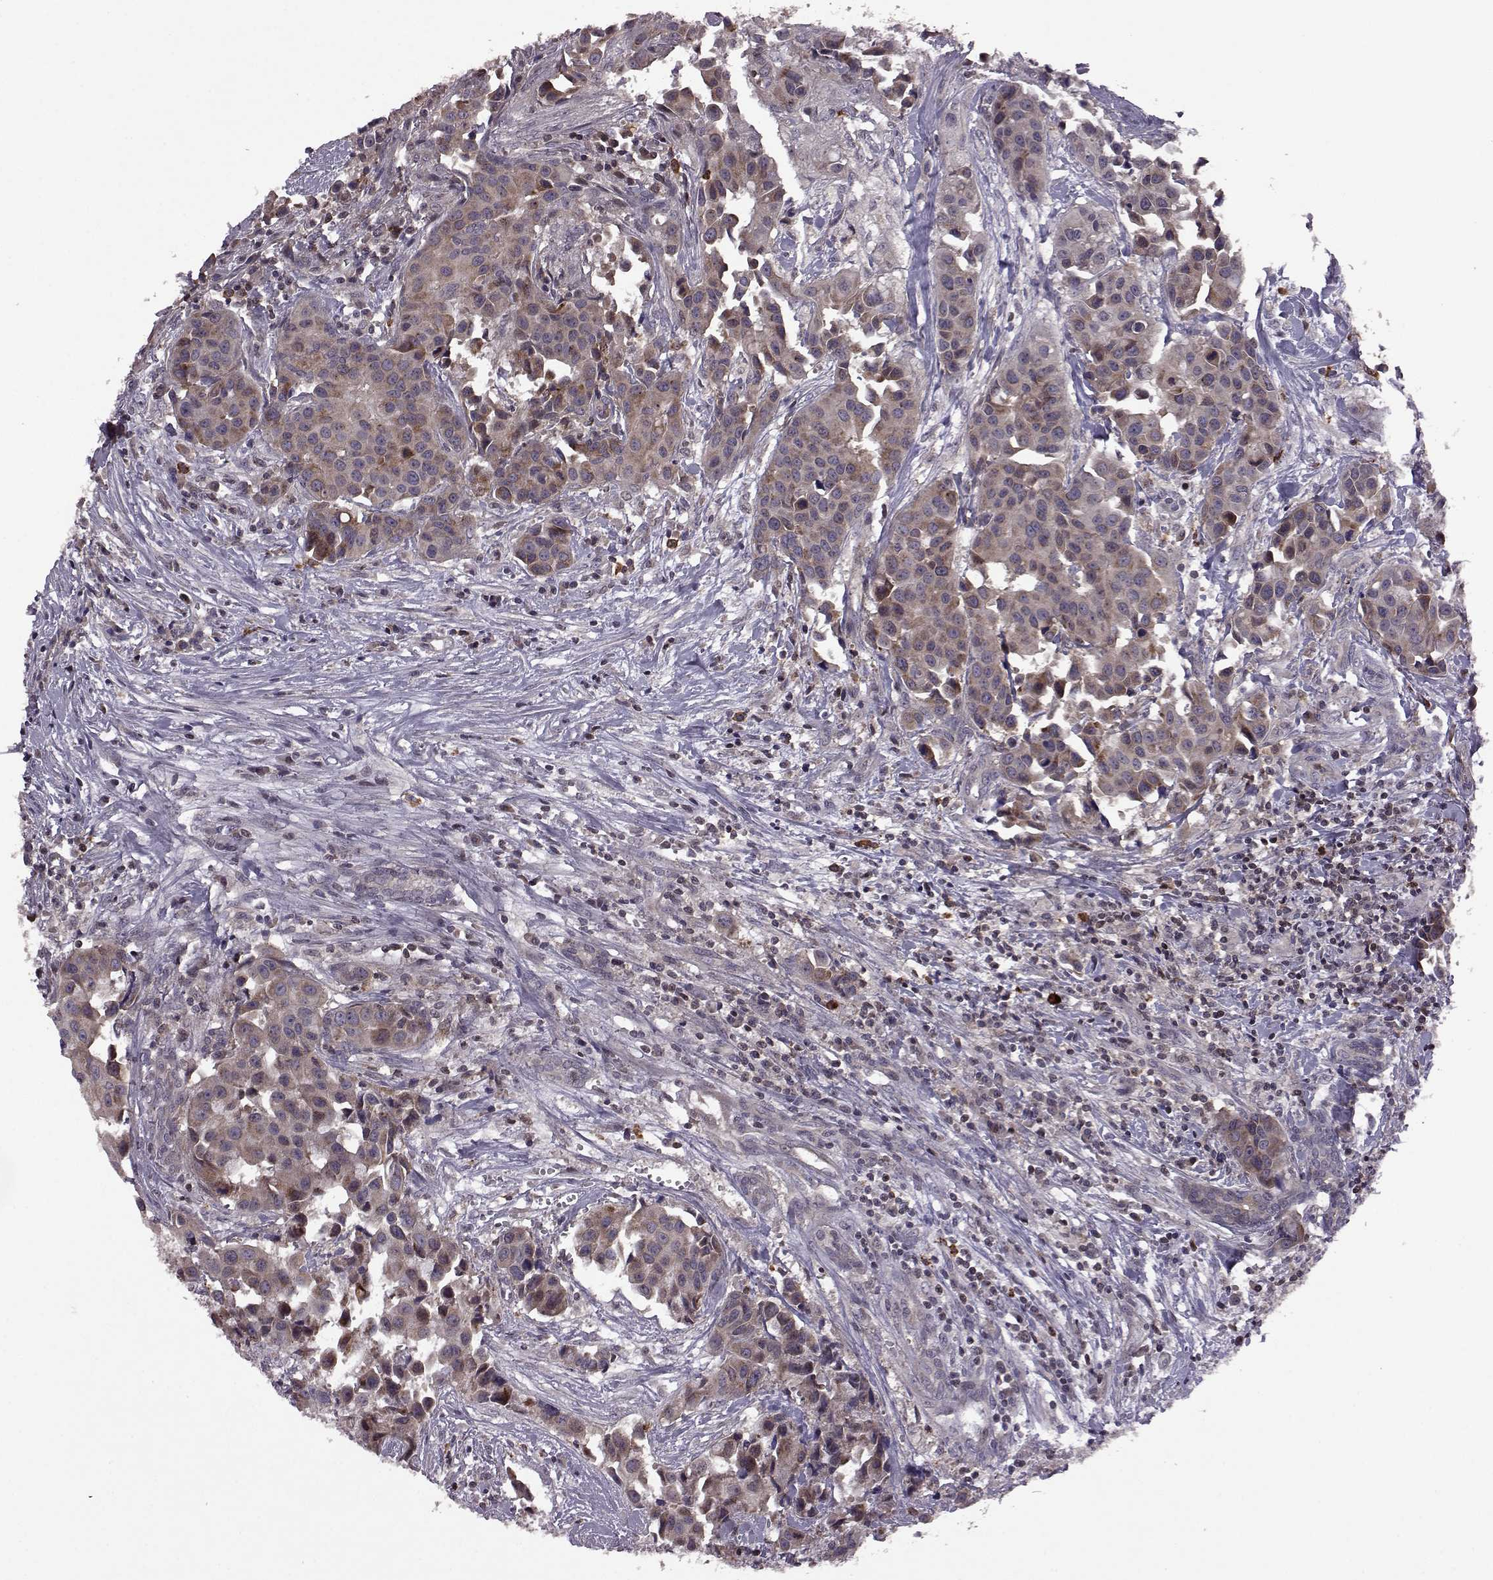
{"staining": {"intensity": "moderate", "quantity": "25%-75%", "location": "cytoplasmic/membranous"}, "tissue": "head and neck cancer", "cell_type": "Tumor cells", "image_type": "cancer", "snomed": [{"axis": "morphology", "description": "Adenocarcinoma, NOS"}, {"axis": "topography", "description": "Head-Neck"}], "caption": "Head and neck cancer stained with a protein marker reveals moderate staining in tumor cells.", "gene": "TRMU", "patient": {"sex": "male", "age": 76}}